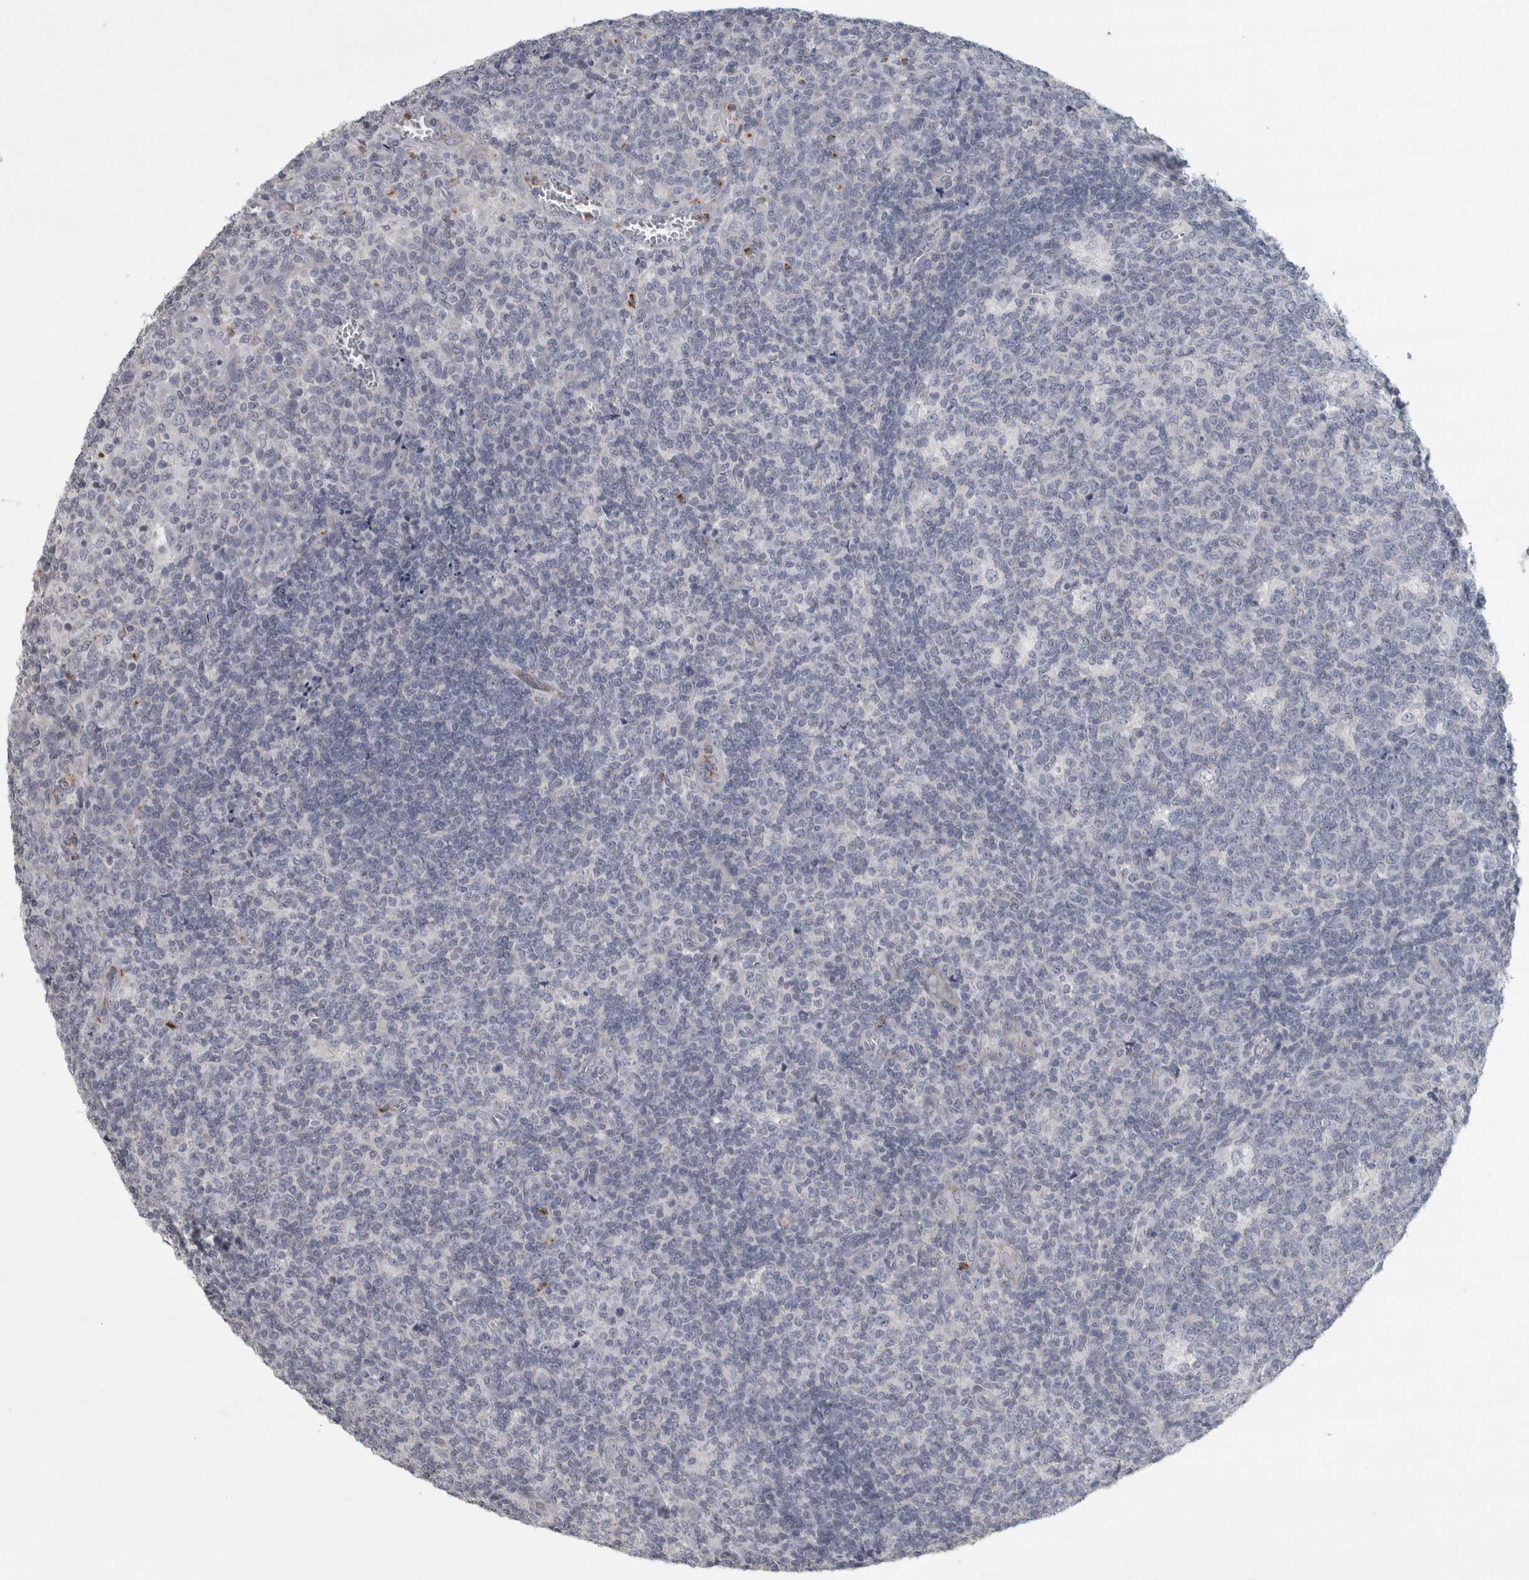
{"staining": {"intensity": "negative", "quantity": "none", "location": "none"}, "tissue": "tonsil", "cell_type": "Germinal center cells", "image_type": "normal", "snomed": [{"axis": "morphology", "description": "Normal tissue, NOS"}, {"axis": "topography", "description": "Tonsil"}], "caption": "This is an immunohistochemistry image of normal tonsil. There is no positivity in germinal center cells.", "gene": "PTPRN2", "patient": {"sex": "female", "age": 19}}